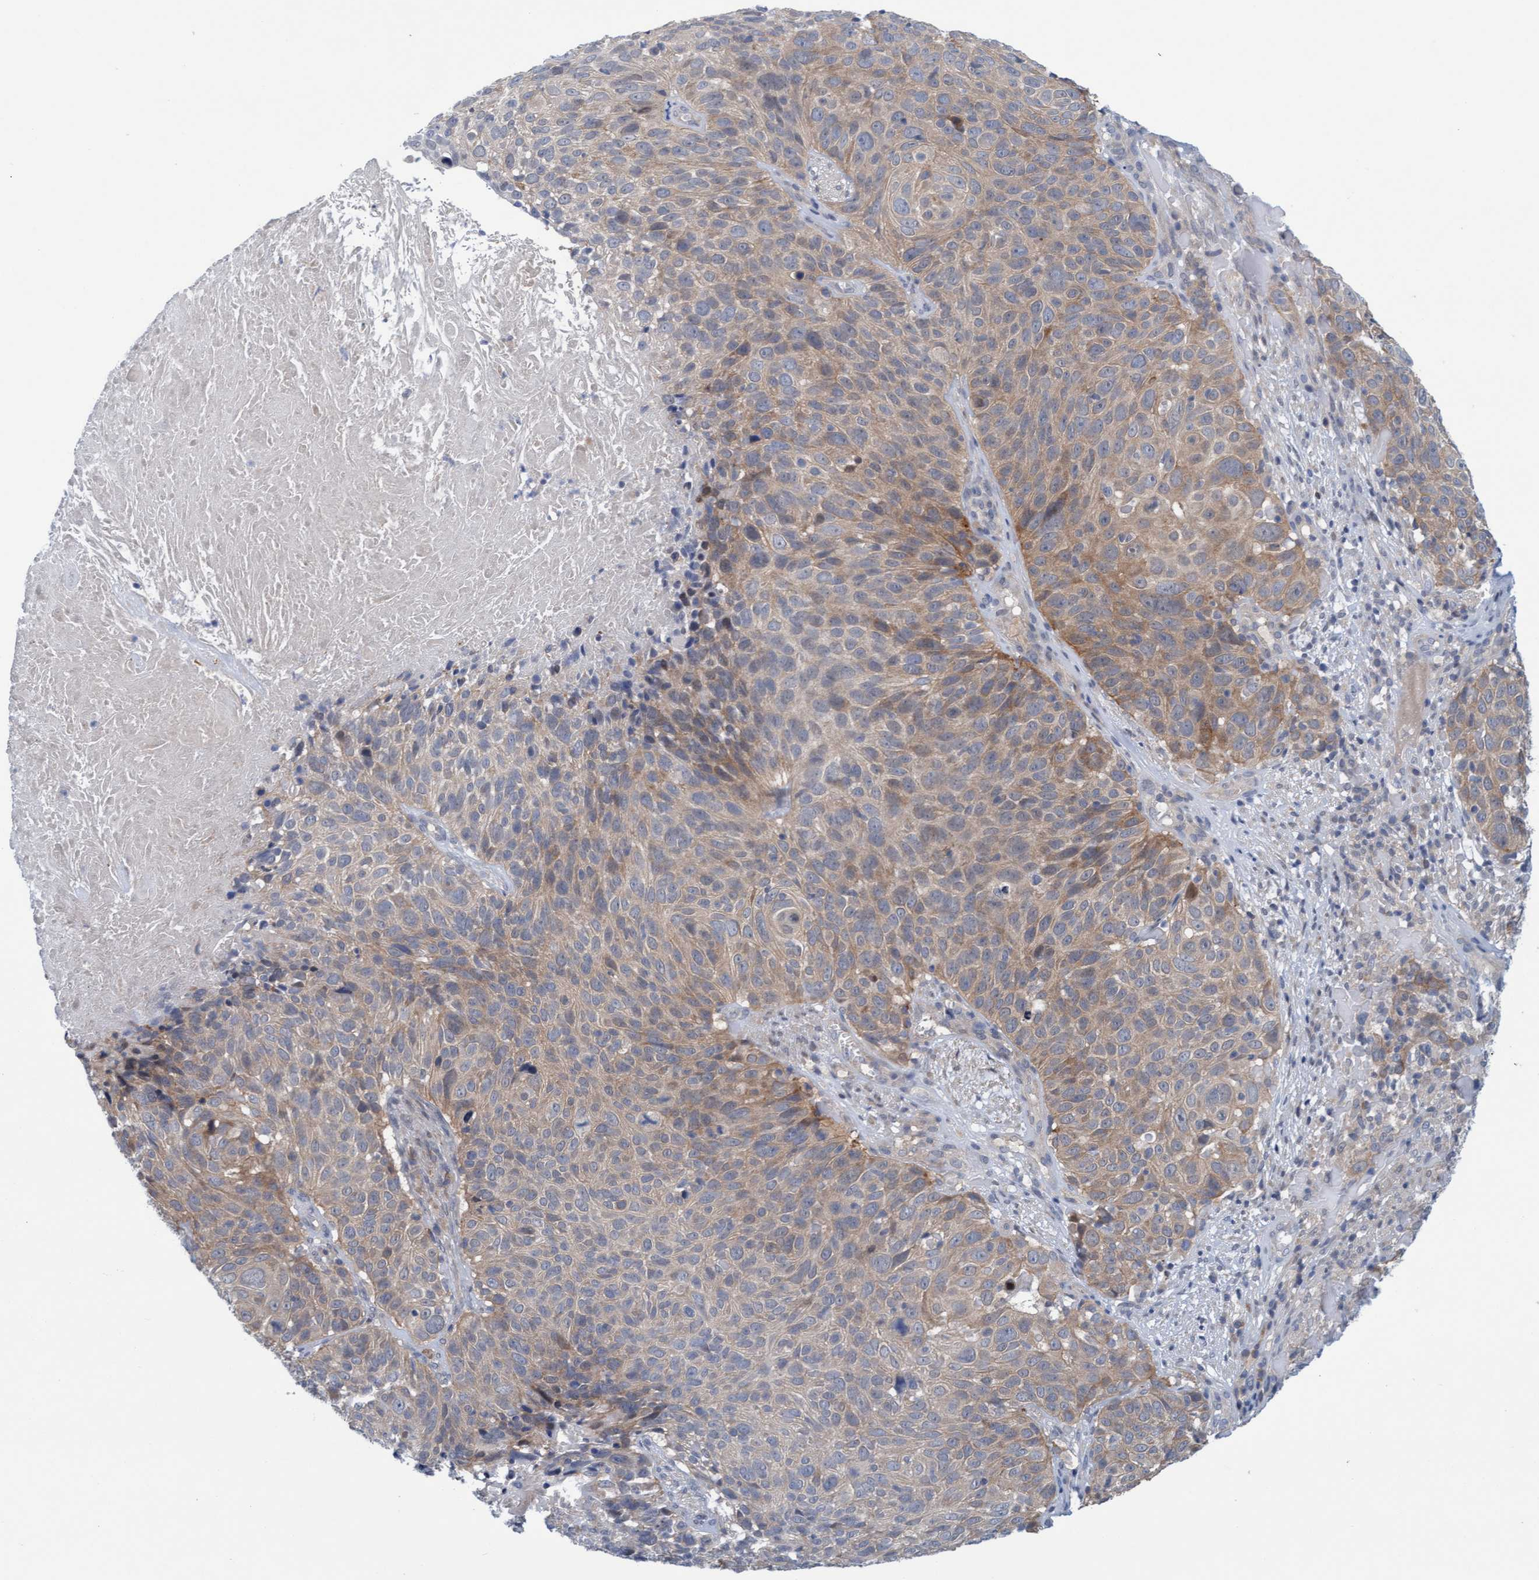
{"staining": {"intensity": "weak", "quantity": "<25%", "location": "cytoplasmic/membranous"}, "tissue": "cervical cancer", "cell_type": "Tumor cells", "image_type": "cancer", "snomed": [{"axis": "morphology", "description": "Squamous cell carcinoma, NOS"}, {"axis": "topography", "description": "Cervix"}], "caption": "The image exhibits no staining of tumor cells in cervical cancer (squamous cell carcinoma).", "gene": "KLHL25", "patient": {"sex": "female", "age": 74}}